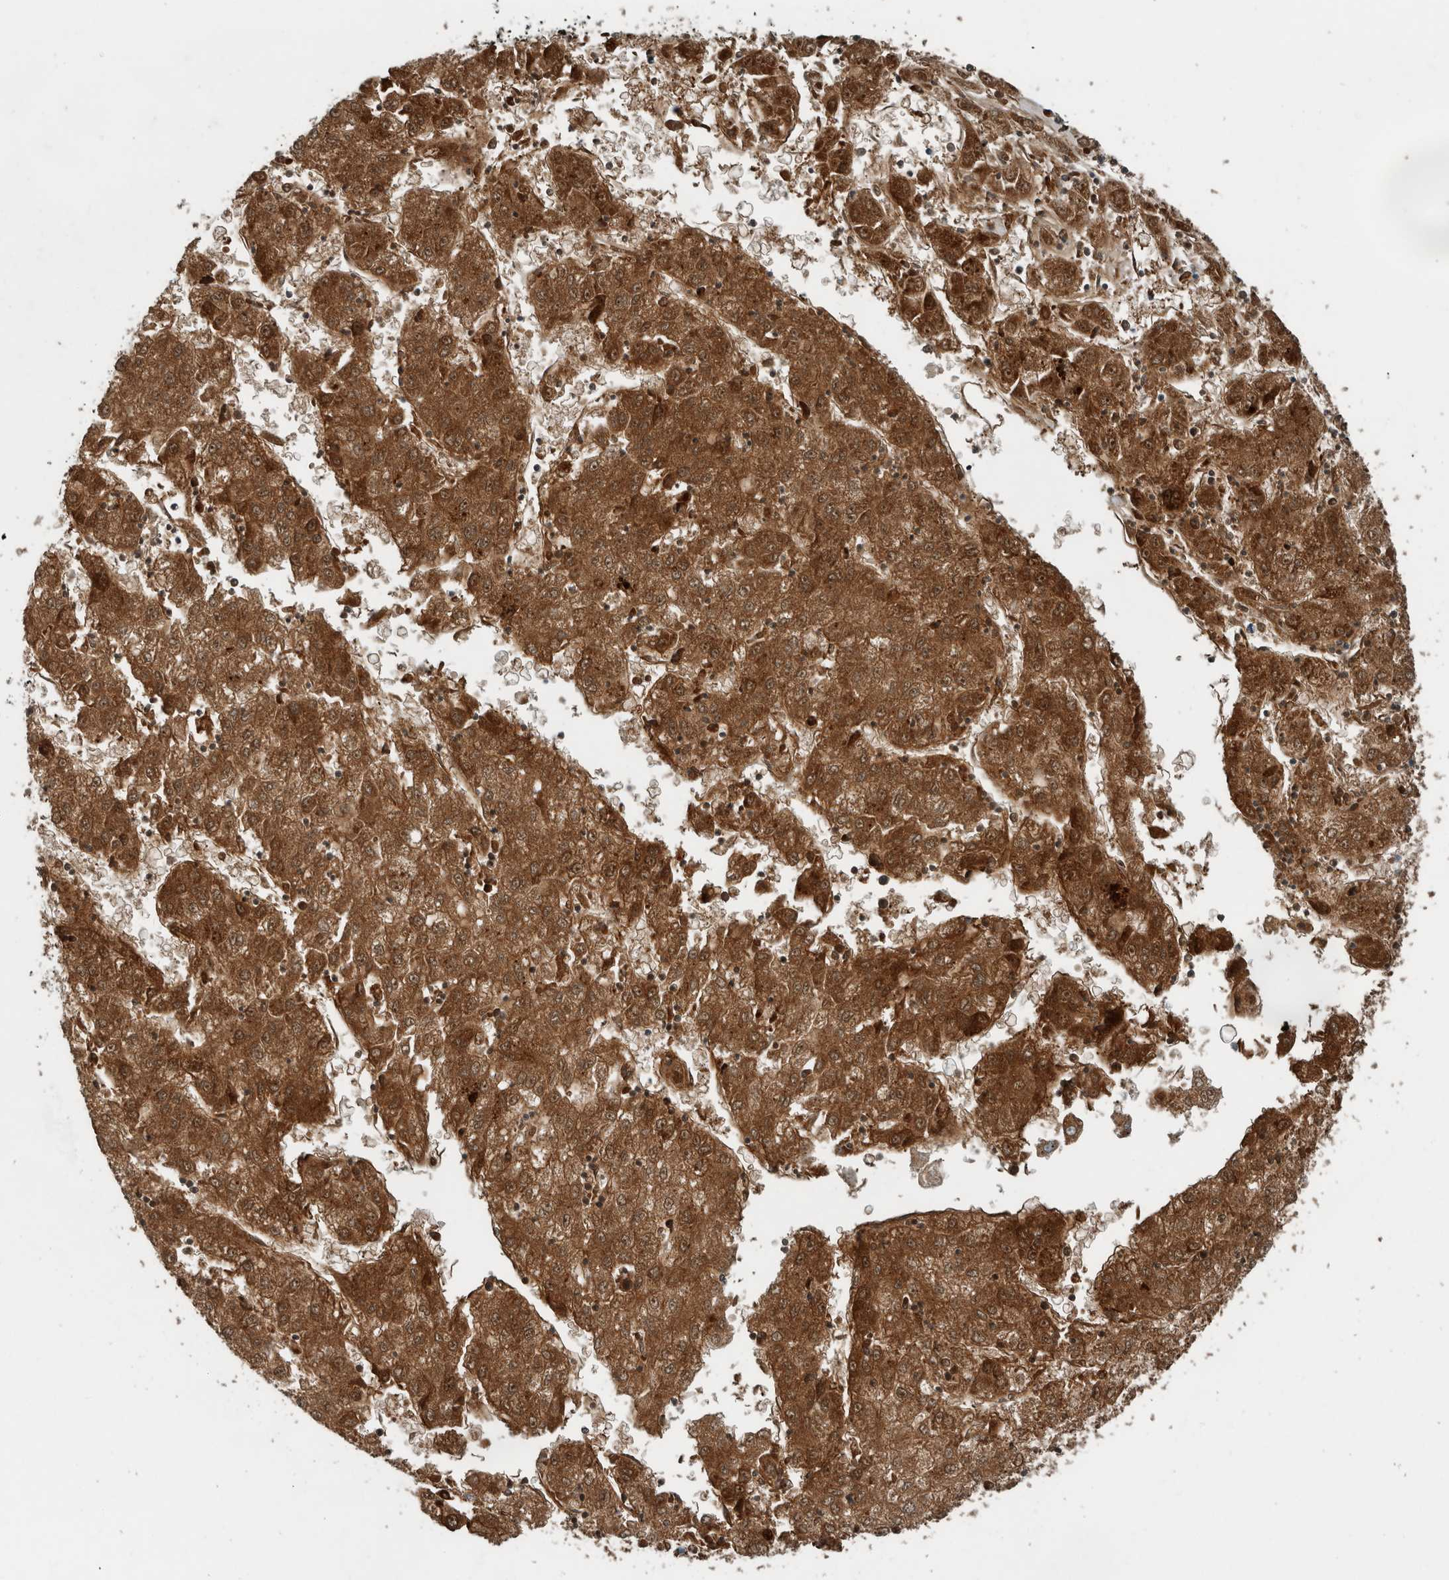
{"staining": {"intensity": "moderate", "quantity": ">75%", "location": "cytoplasmic/membranous,nuclear"}, "tissue": "liver cancer", "cell_type": "Tumor cells", "image_type": "cancer", "snomed": [{"axis": "morphology", "description": "Carcinoma, Hepatocellular, NOS"}, {"axis": "topography", "description": "Liver"}], "caption": "The micrograph shows immunohistochemical staining of liver cancer. There is moderate cytoplasmic/membranous and nuclear positivity is seen in approximately >75% of tumor cells.", "gene": "FN1", "patient": {"sex": "male", "age": 72}}